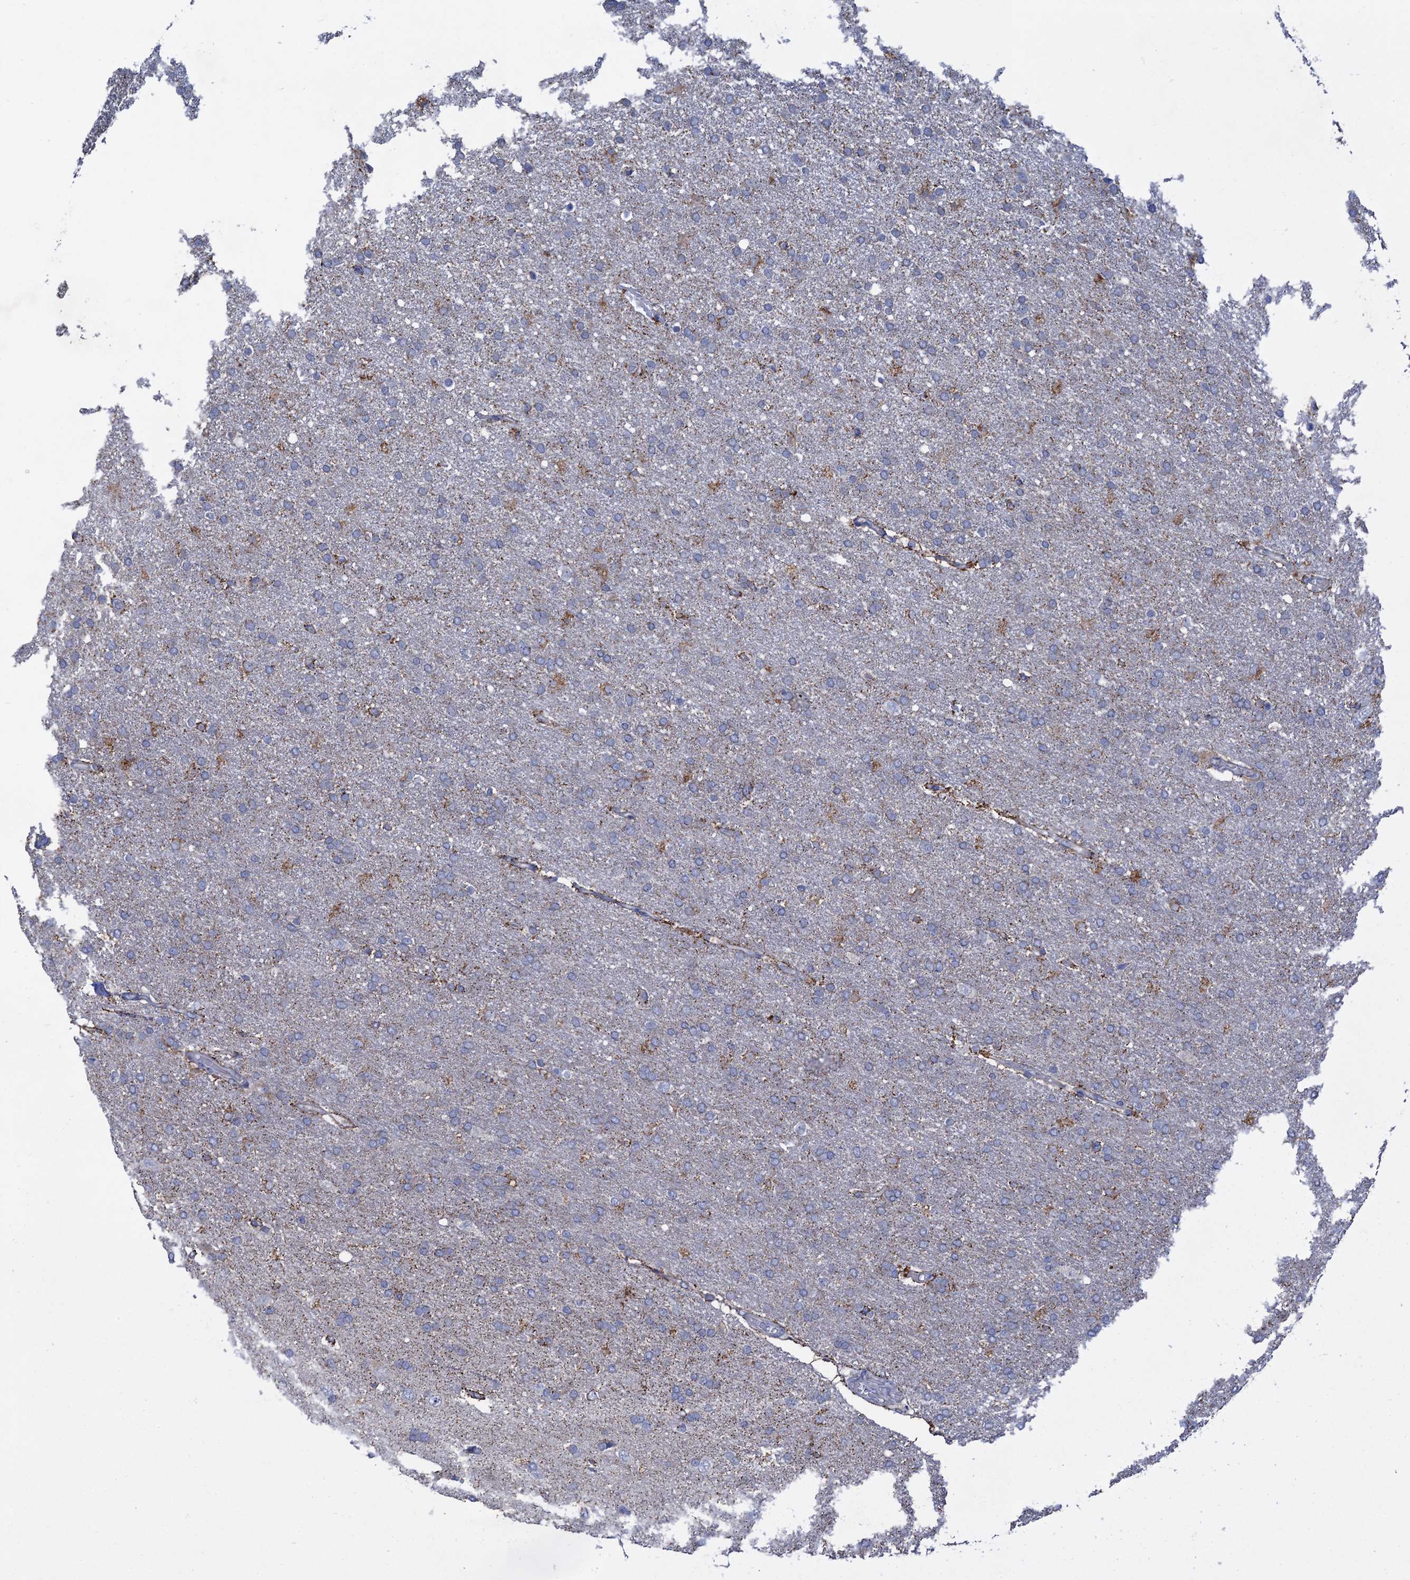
{"staining": {"intensity": "weak", "quantity": "<25%", "location": "cytoplasmic/membranous"}, "tissue": "glioma", "cell_type": "Tumor cells", "image_type": "cancer", "snomed": [{"axis": "morphology", "description": "Glioma, malignant, High grade"}, {"axis": "topography", "description": "Brain"}], "caption": "IHC histopathology image of neoplastic tissue: human glioma stained with DAB shows no significant protein staining in tumor cells.", "gene": "ANKS3", "patient": {"sex": "male", "age": 72}}